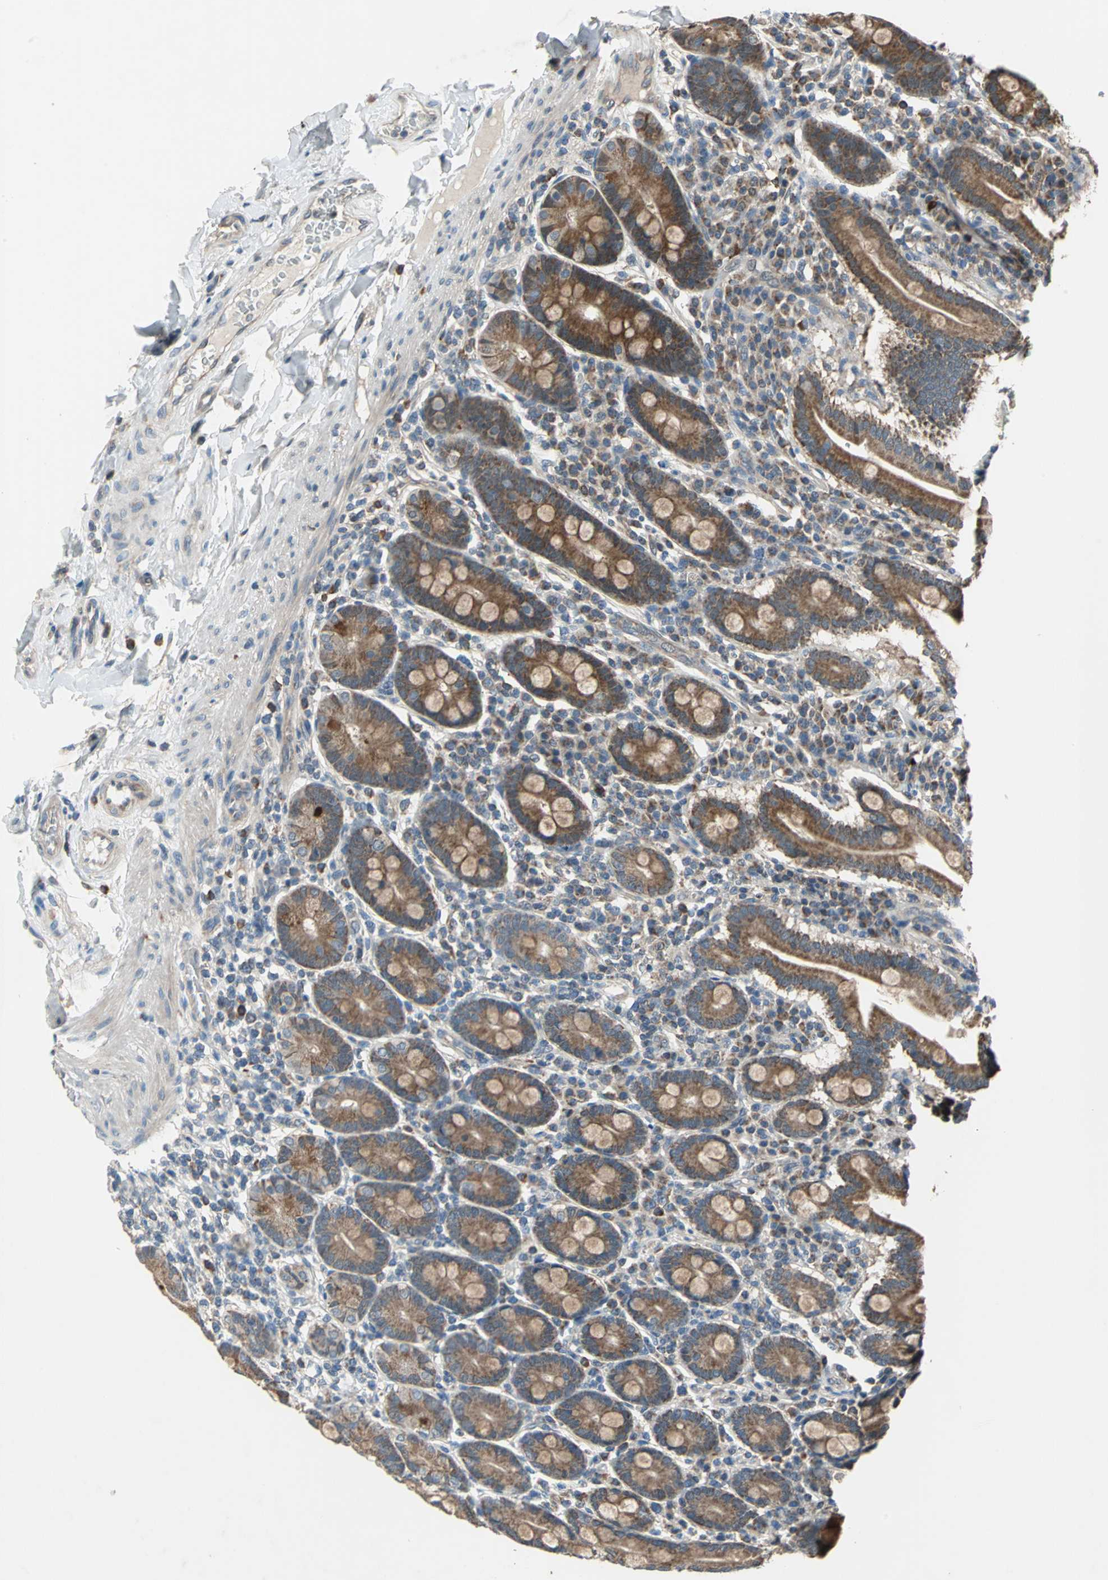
{"staining": {"intensity": "strong", "quantity": ">75%", "location": "cytoplasmic/membranous"}, "tissue": "duodenum", "cell_type": "Glandular cells", "image_type": "normal", "snomed": [{"axis": "morphology", "description": "Normal tissue, NOS"}, {"axis": "topography", "description": "Duodenum"}], "caption": "Immunohistochemical staining of benign human duodenum shows high levels of strong cytoplasmic/membranous positivity in approximately >75% of glandular cells. The staining is performed using DAB brown chromogen to label protein expression. The nuclei are counter-stained blue using hematoxylin.", "gene": "TRAK1", "patient": {"sex": "male", "age": 50}}